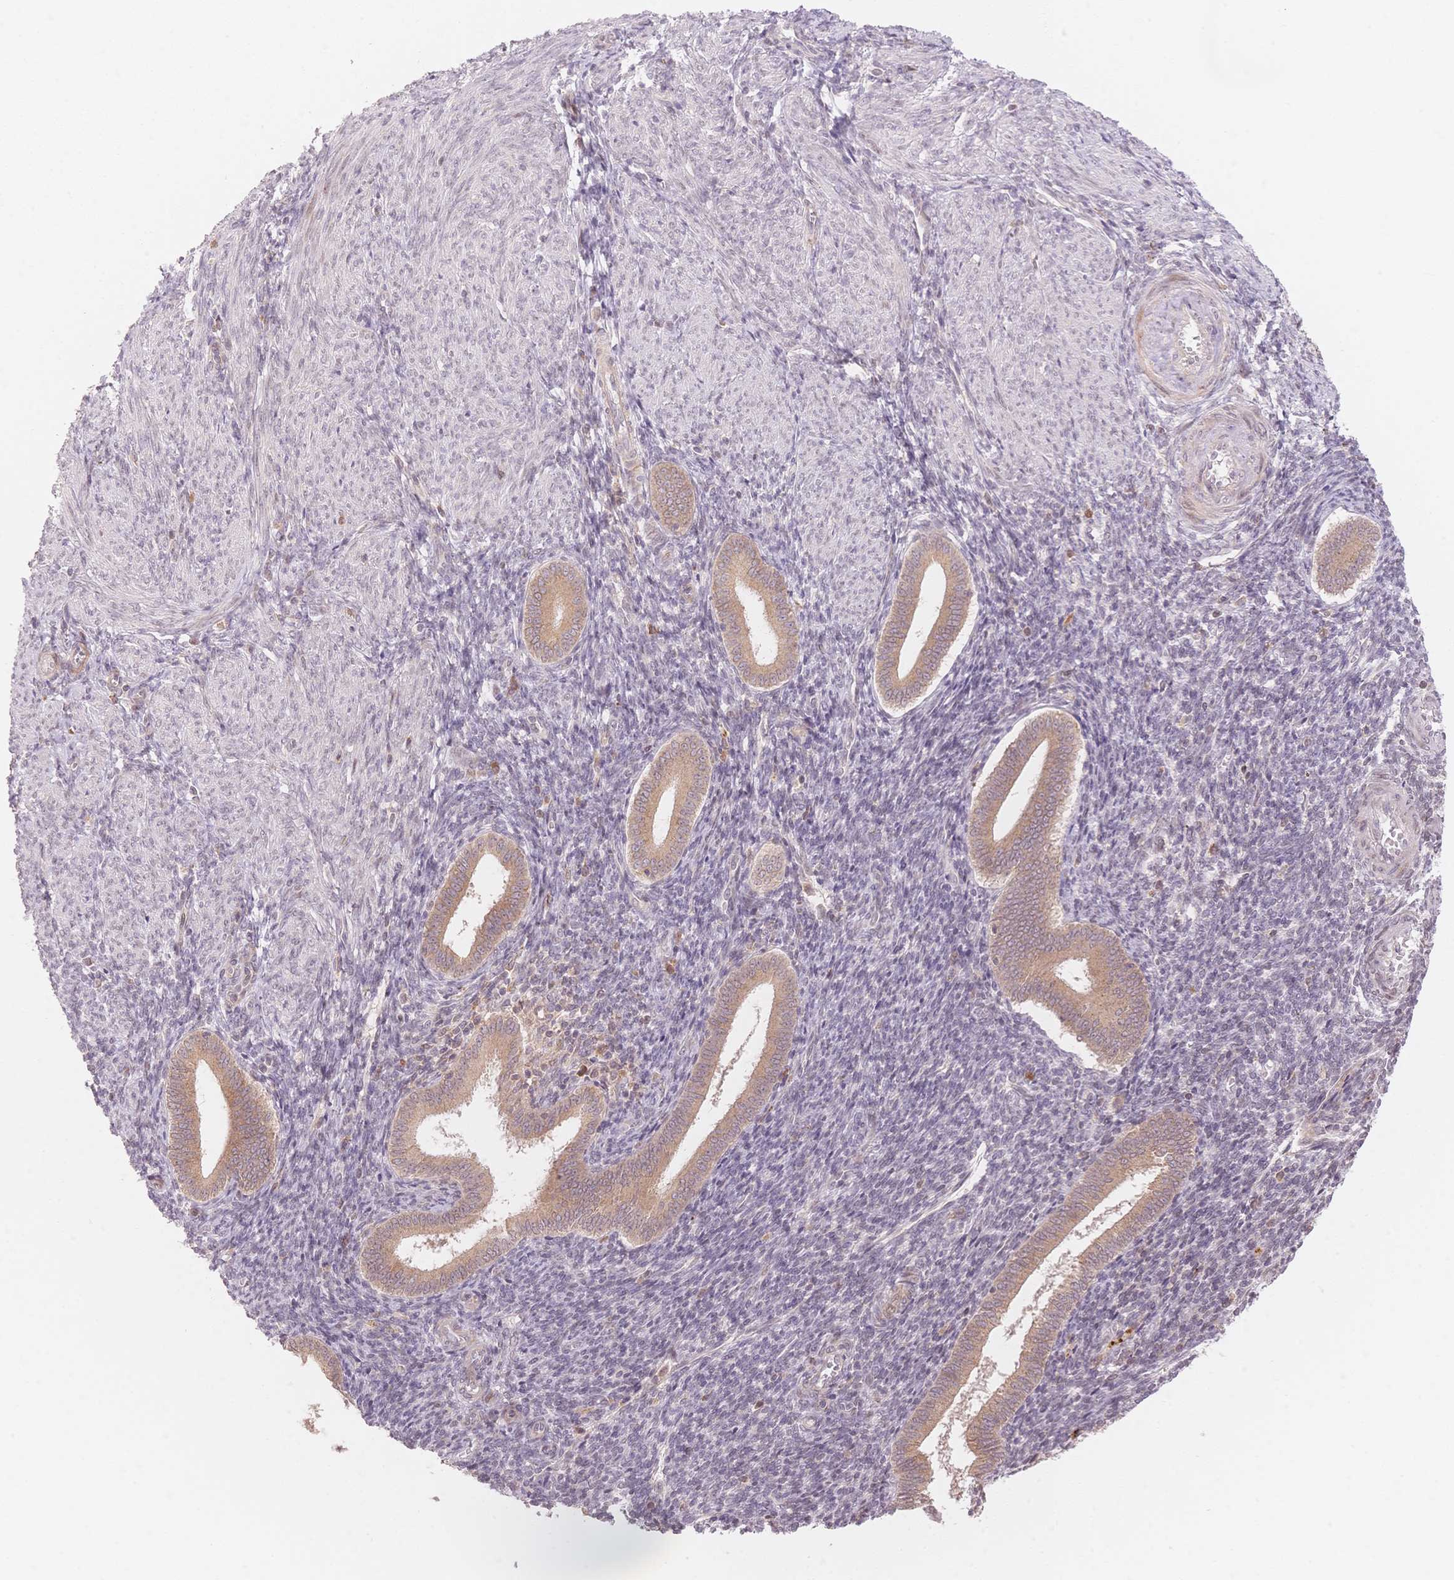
{"staining": {"intensity": "weak", "quantity": "25%-75%", "location": "cytoplasmic/membranous,nuclear"}, "tissue": "endometrium", "cell_type": "Cells in endometrial stroma", "image_type": "normal", "snomed": [{"axis": "morphology", "description": "Normal tissue, NOS"}, {"axis": "topography", "description": "Endometrium"}], "caption": "This photomicrograph demonstrates unremarkable endometrium stained with IHC to label a protein in brown. The cytoplasmic/membranous,nuclear of cells in endometrial stroma show weak positivity for the protein. Nuclei are counter-stained blue.", "gene": "STK39", "patient": {"sex": "female", "age": 25}}